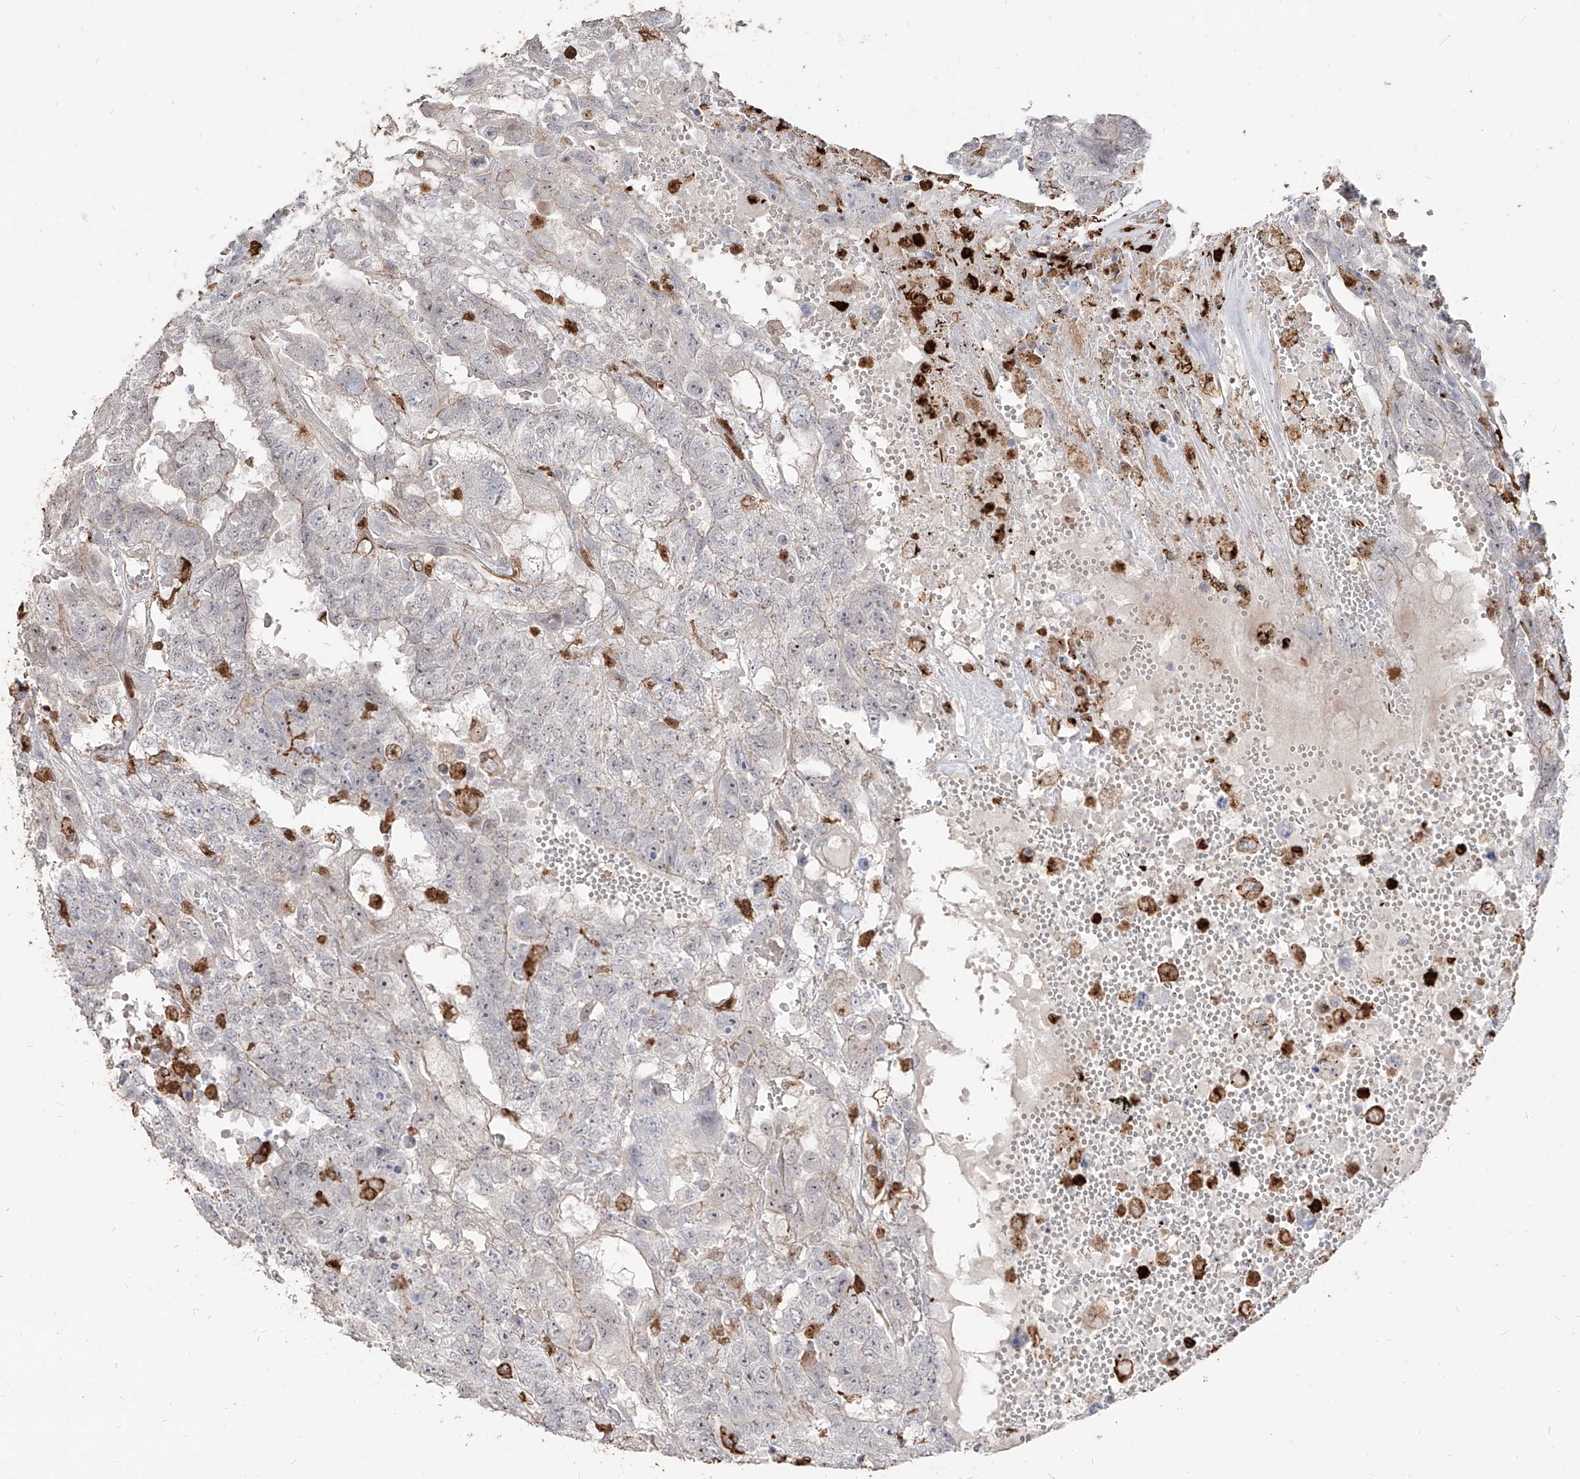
{"staining": {"intensity": "negative", "quantity": "none", "location": "none"}, "tissue": "testis cancer", "cell_type": "Tumor cells", "image_type": "cancer", "snomed": [{"axis": "morphology", "description": "Carcinoma, Embryonal, NOS"}, {"axis": "topography", "description": "Testis"}], "caption": "The photomicrograph shows no significant expression in tumor cells of testis cancer.", "gene": "ZNF227", "patient": {"sex": "male", "age": 26}}